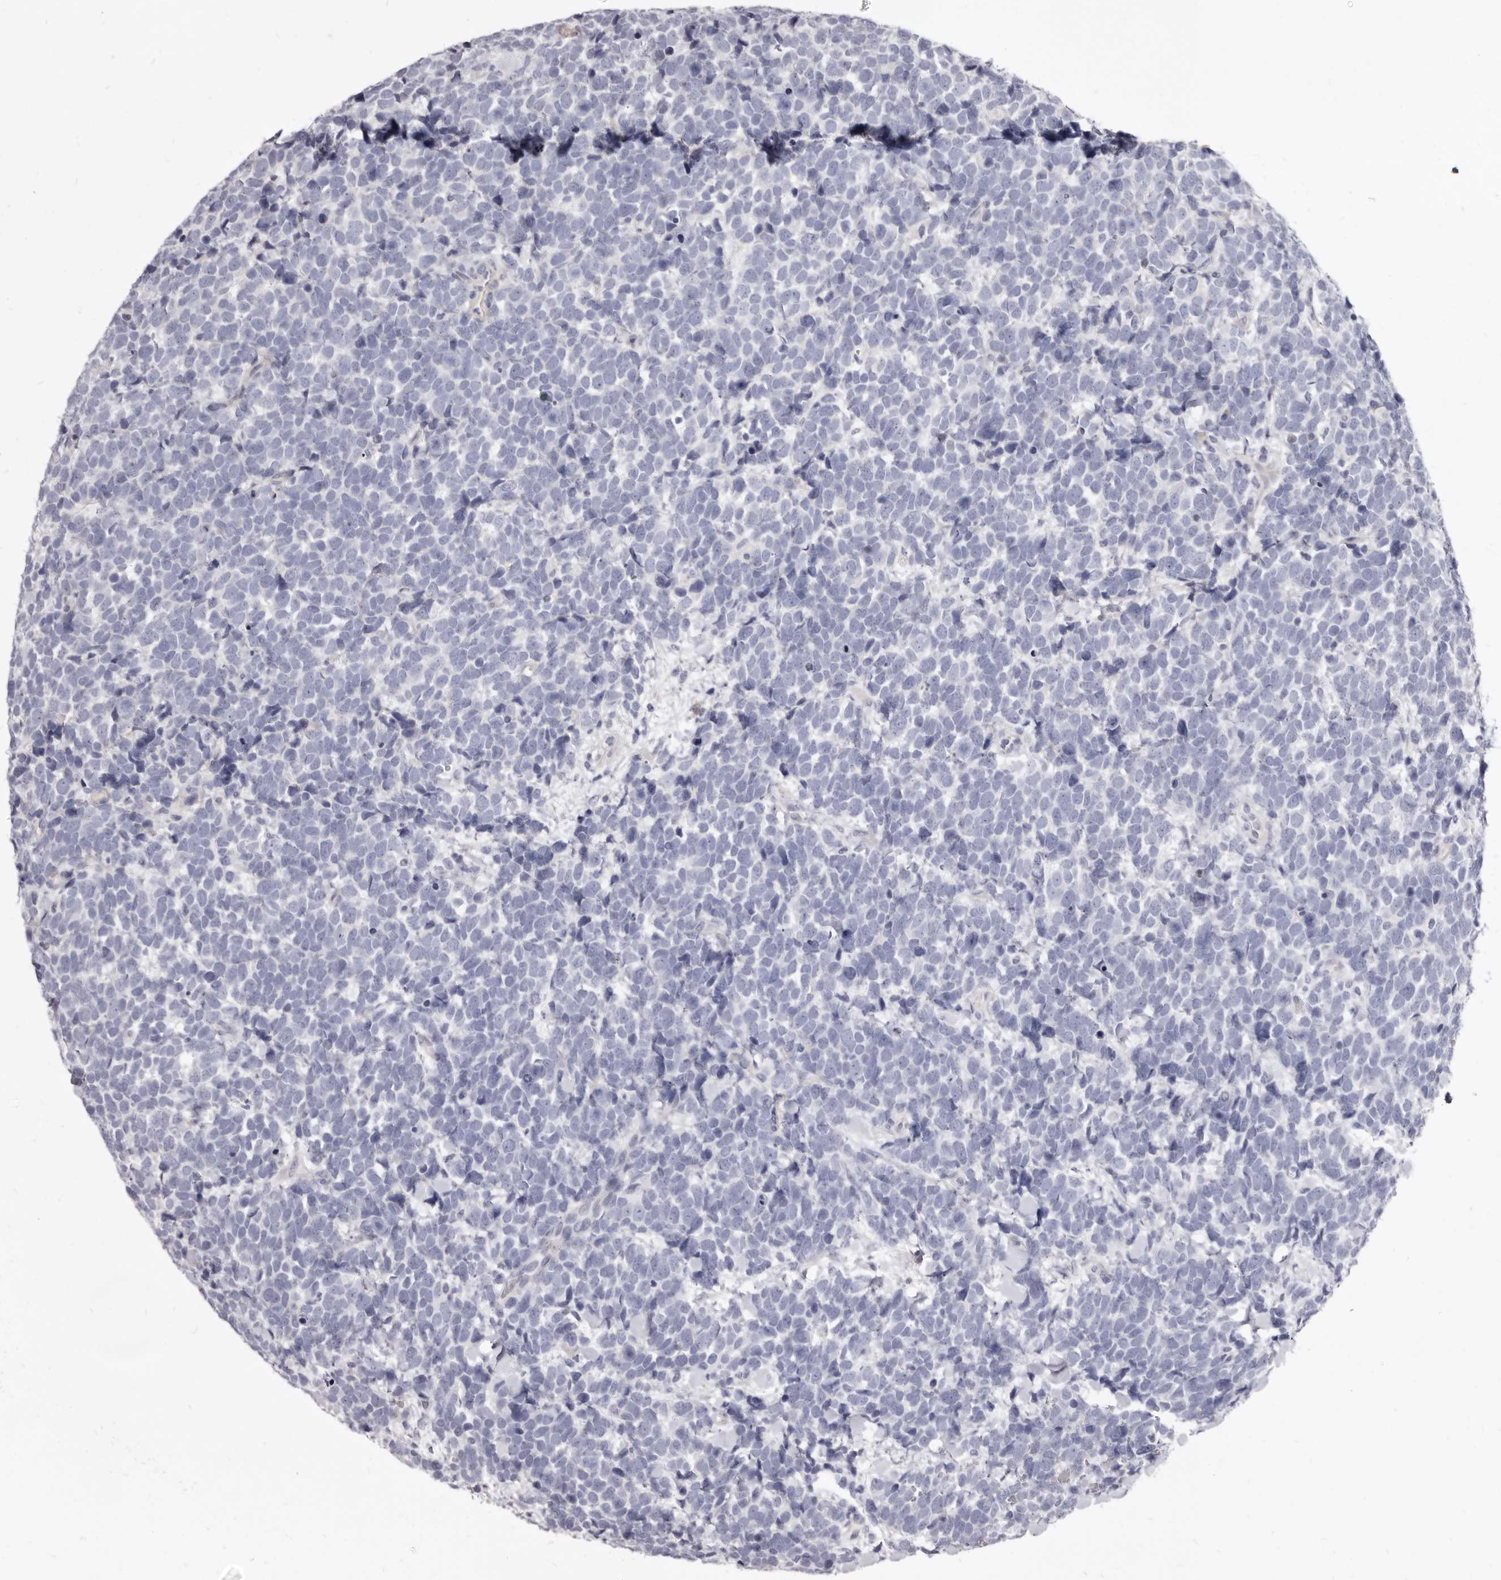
{"staining": {"intensity": "negative", "quantity": "none", "location": "none"}, "tissue": "urothelial cancer", "cell_type": "Tumor cells", "image_type": "cancer", "snomed": [{"axis": "morphology", "description": "Urothelial carcinoma, High grade"}, {"axis": "topography", "description": "Urinary bladder"}], "caption": "High power microscopy histopathology image of an immunohistochemistry (IHC) micrograph of urothelial cancer, revealing no significant expression in tumor cells. (DAB (3,3'-diaminobenzidine) IHC, high magnification).", "gene": "FAS", "patient": {"sex": "female", "age": 82}}